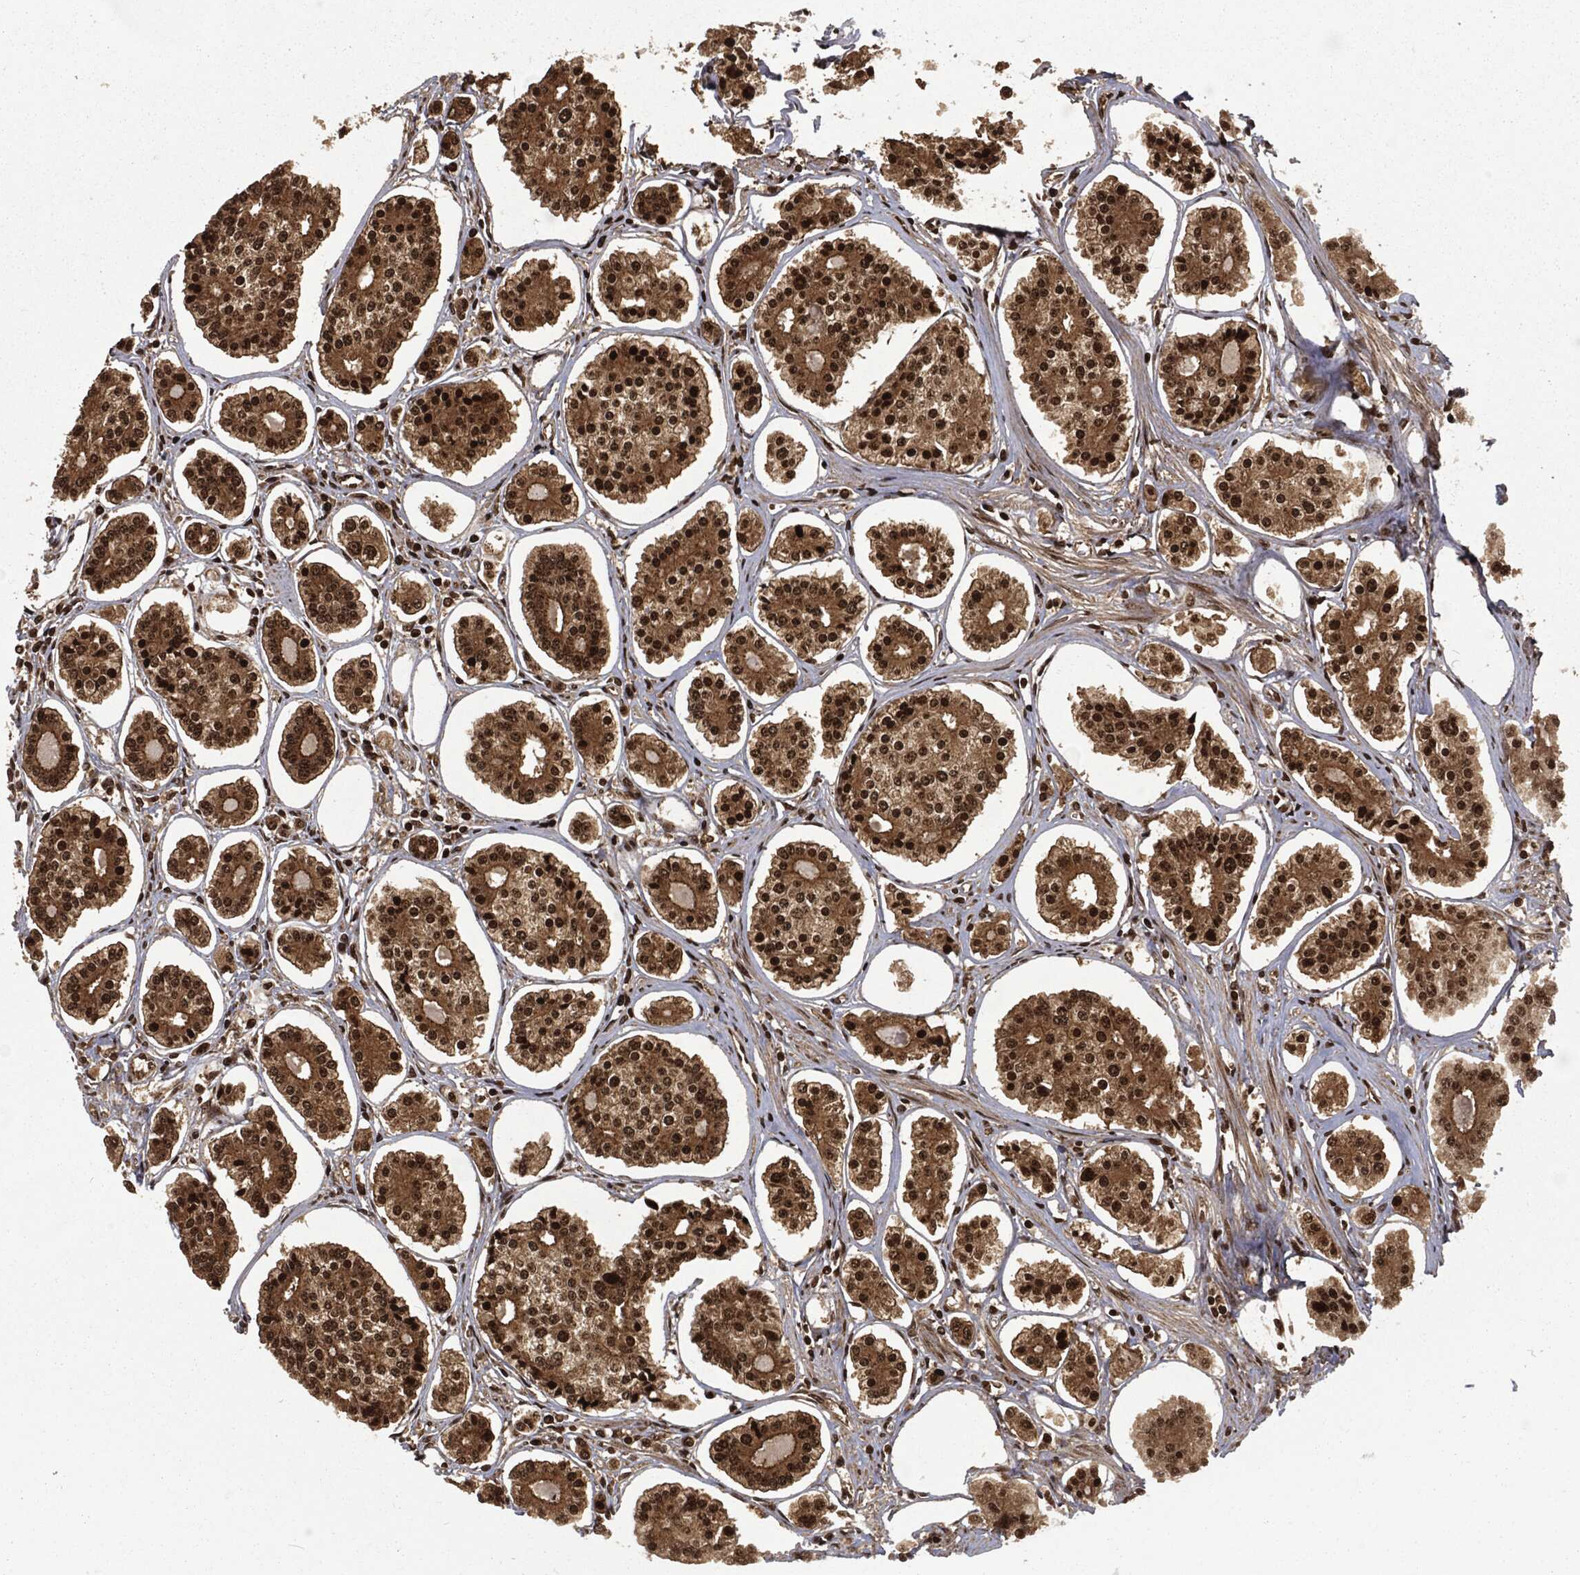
{"staining": {"intensity": "strong", "quantity": "25%-75%", "location": "nuclear"}, "tissue": "carcinoid", "cell_type": "Tumor cells", "image_type": "cancer", "snomed": [{"axis": "morphology", "description": "Carcinoid, malignant, NOS"}, {"axis": "topography", "description": "Small intestine"}], "caption": "Immunohistochemistry staining of carcinoid (malignant), which demonstrates high levels of strong nuclear expression in approximately 25%-75% of tumor cells indicating strong nuclear protein staining. The staining was performed using DAB (brown) for protein detection and nuclei were counterstained in hematoxylin (blue).", "gene": "NGRN", "patient": {"sex": "female", "age": 65}}